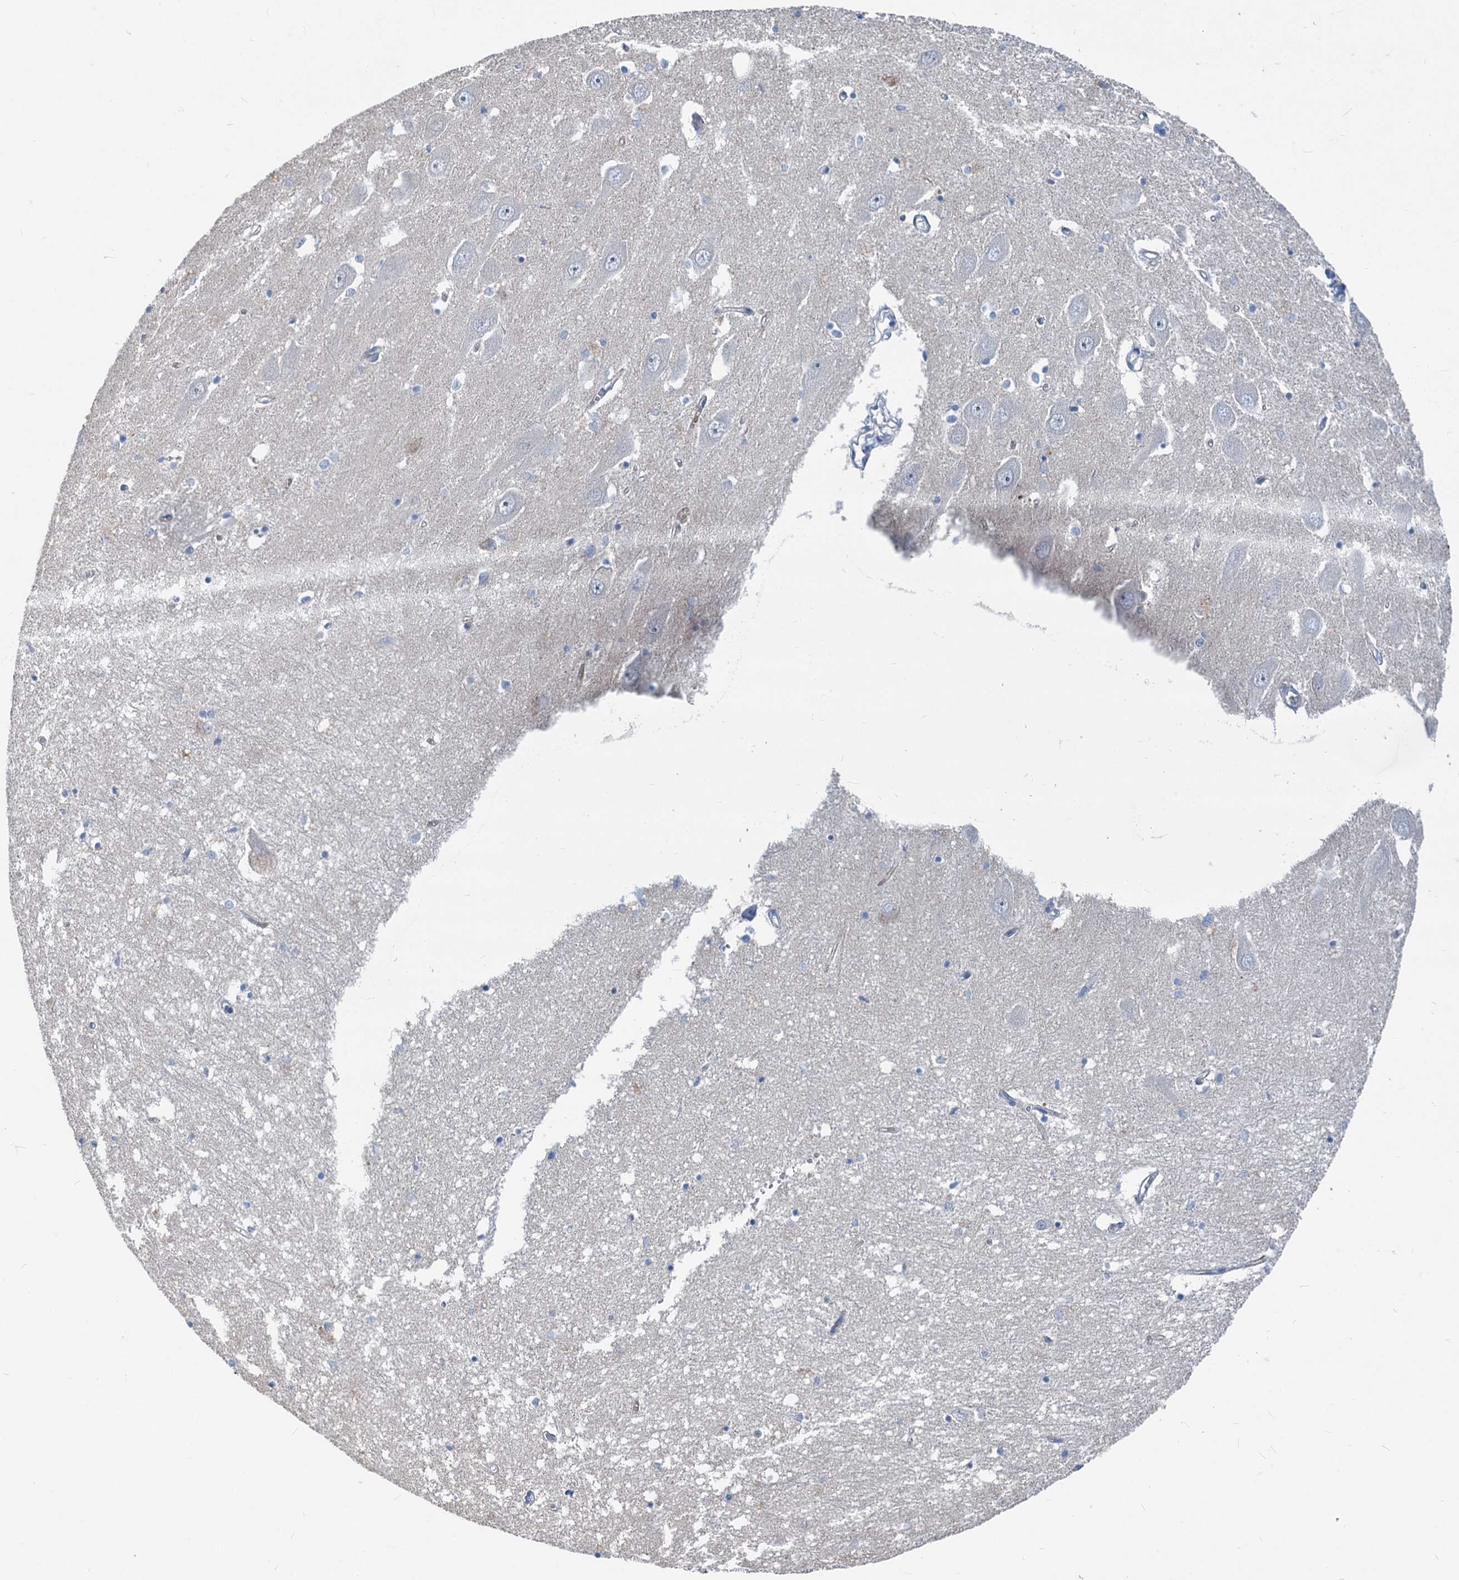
{"staining": {"intensity": "negative", "quantity": "none", "location": "none"}, "tissue": "hippocampus", "cell_type": "Glial cells", "image_type": "normal", "snomed": [{"axis": "morphology", "description": "Normal tissue, NOS"}, {"axis": "topography", "description": "Hippocampus"}], "caption": "Image shows no protein expression in glial cells of unremarkable hippocampus.", "gene": "ASXL3", "patient": {"sex": "male", "age": 70}}